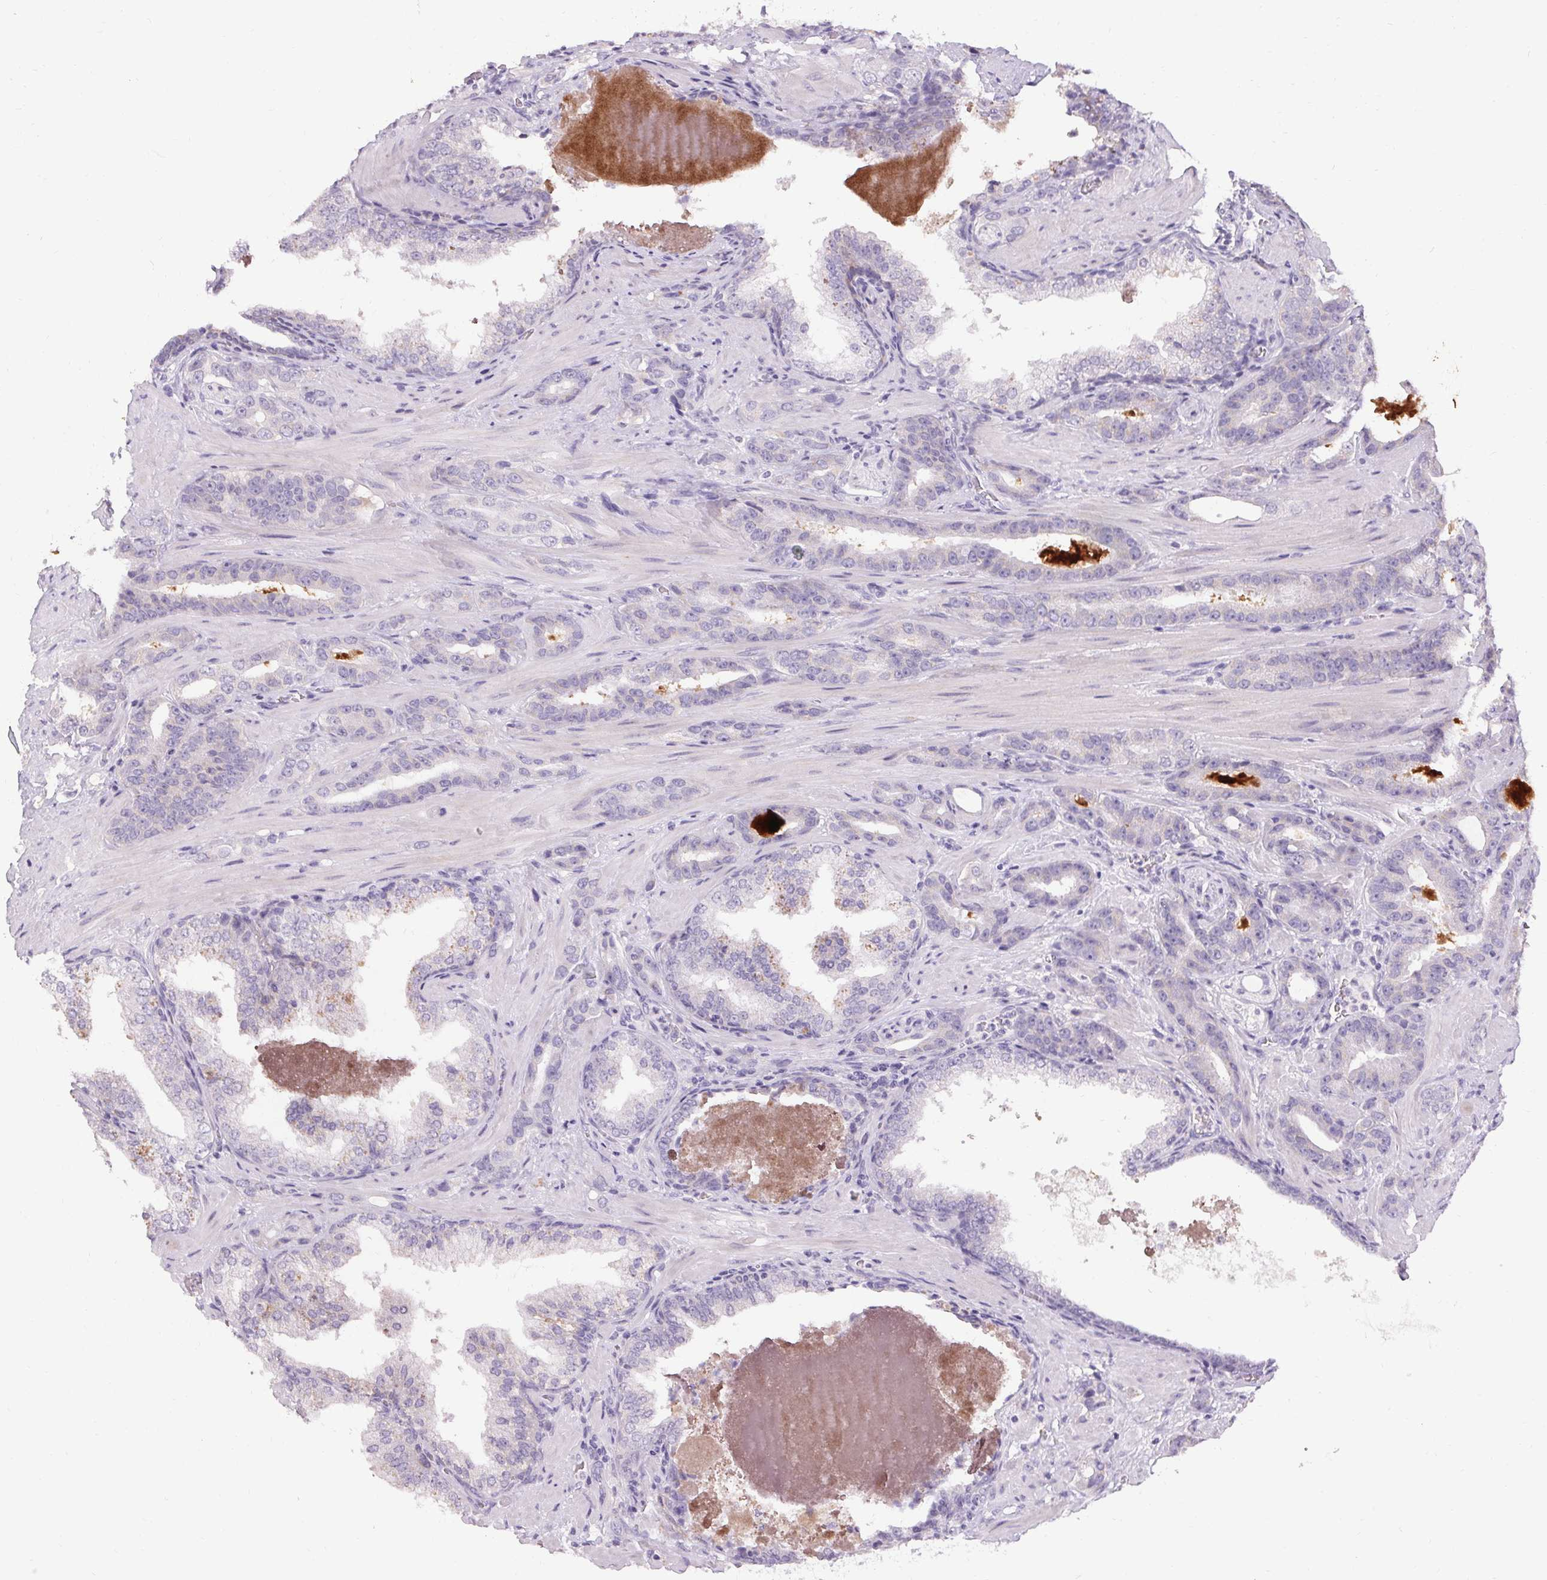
{"staining": {"intensity": "negative", "quantity": "none", "location": "none"}, "tissue": "prostate cancer", "cell_type": "Tumor cells", "image_type": "cancer", "snomed": [{"axis": "morphology", "description": "Adenocarcinoma, High grade"}, {"axis": "topography", "description": "Prostate"}], "caption": "Immunohistochemical staining of prostate high-grade adenocarcinoma reveals no significant staining in tumor cells. (IHC, brightfield microscopy, high magnification).", "gene": "HSD17B3", "patient": {"sex": "male", "age": 65}}